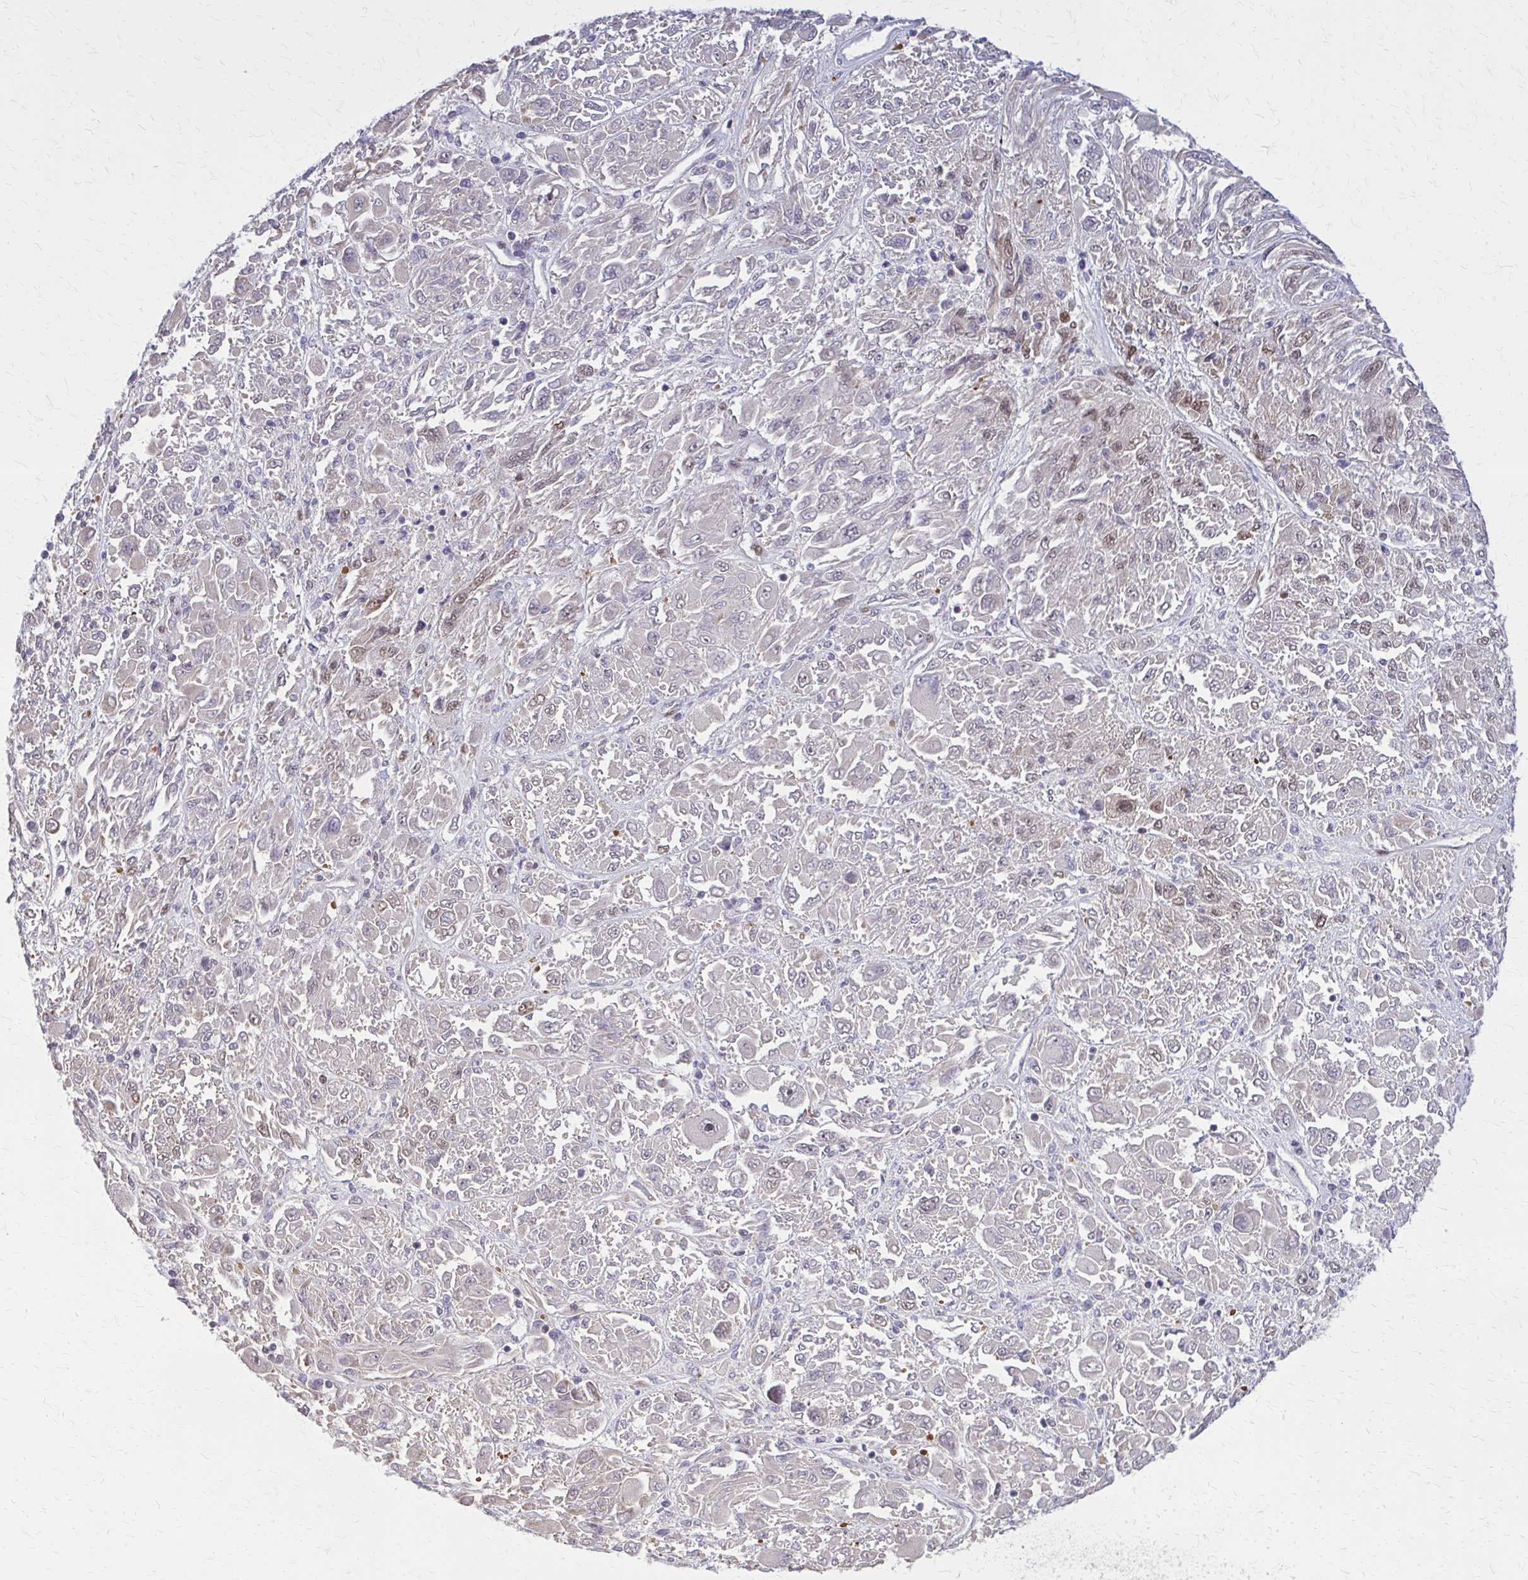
{"staining": {"intensity": "moderate", "quantity": "<25%", "location": "nuclear"}, "tissue": "melanoma", "cell_type": "Tumor cells", "image_type": "cancer", "snomed": [{"axis": "morphology", "description": "Malignant melanoma, NOS"}, {"axis": "topography", "description": "Skin"}], "caption": "Malignant melanoma tissue reveals moderate nuclear staining in approximately <25% of tumor cells, visualized by immunohistochemistry.", "gene": "TTF1", "patient": {"sex": "female", "age": 91}}